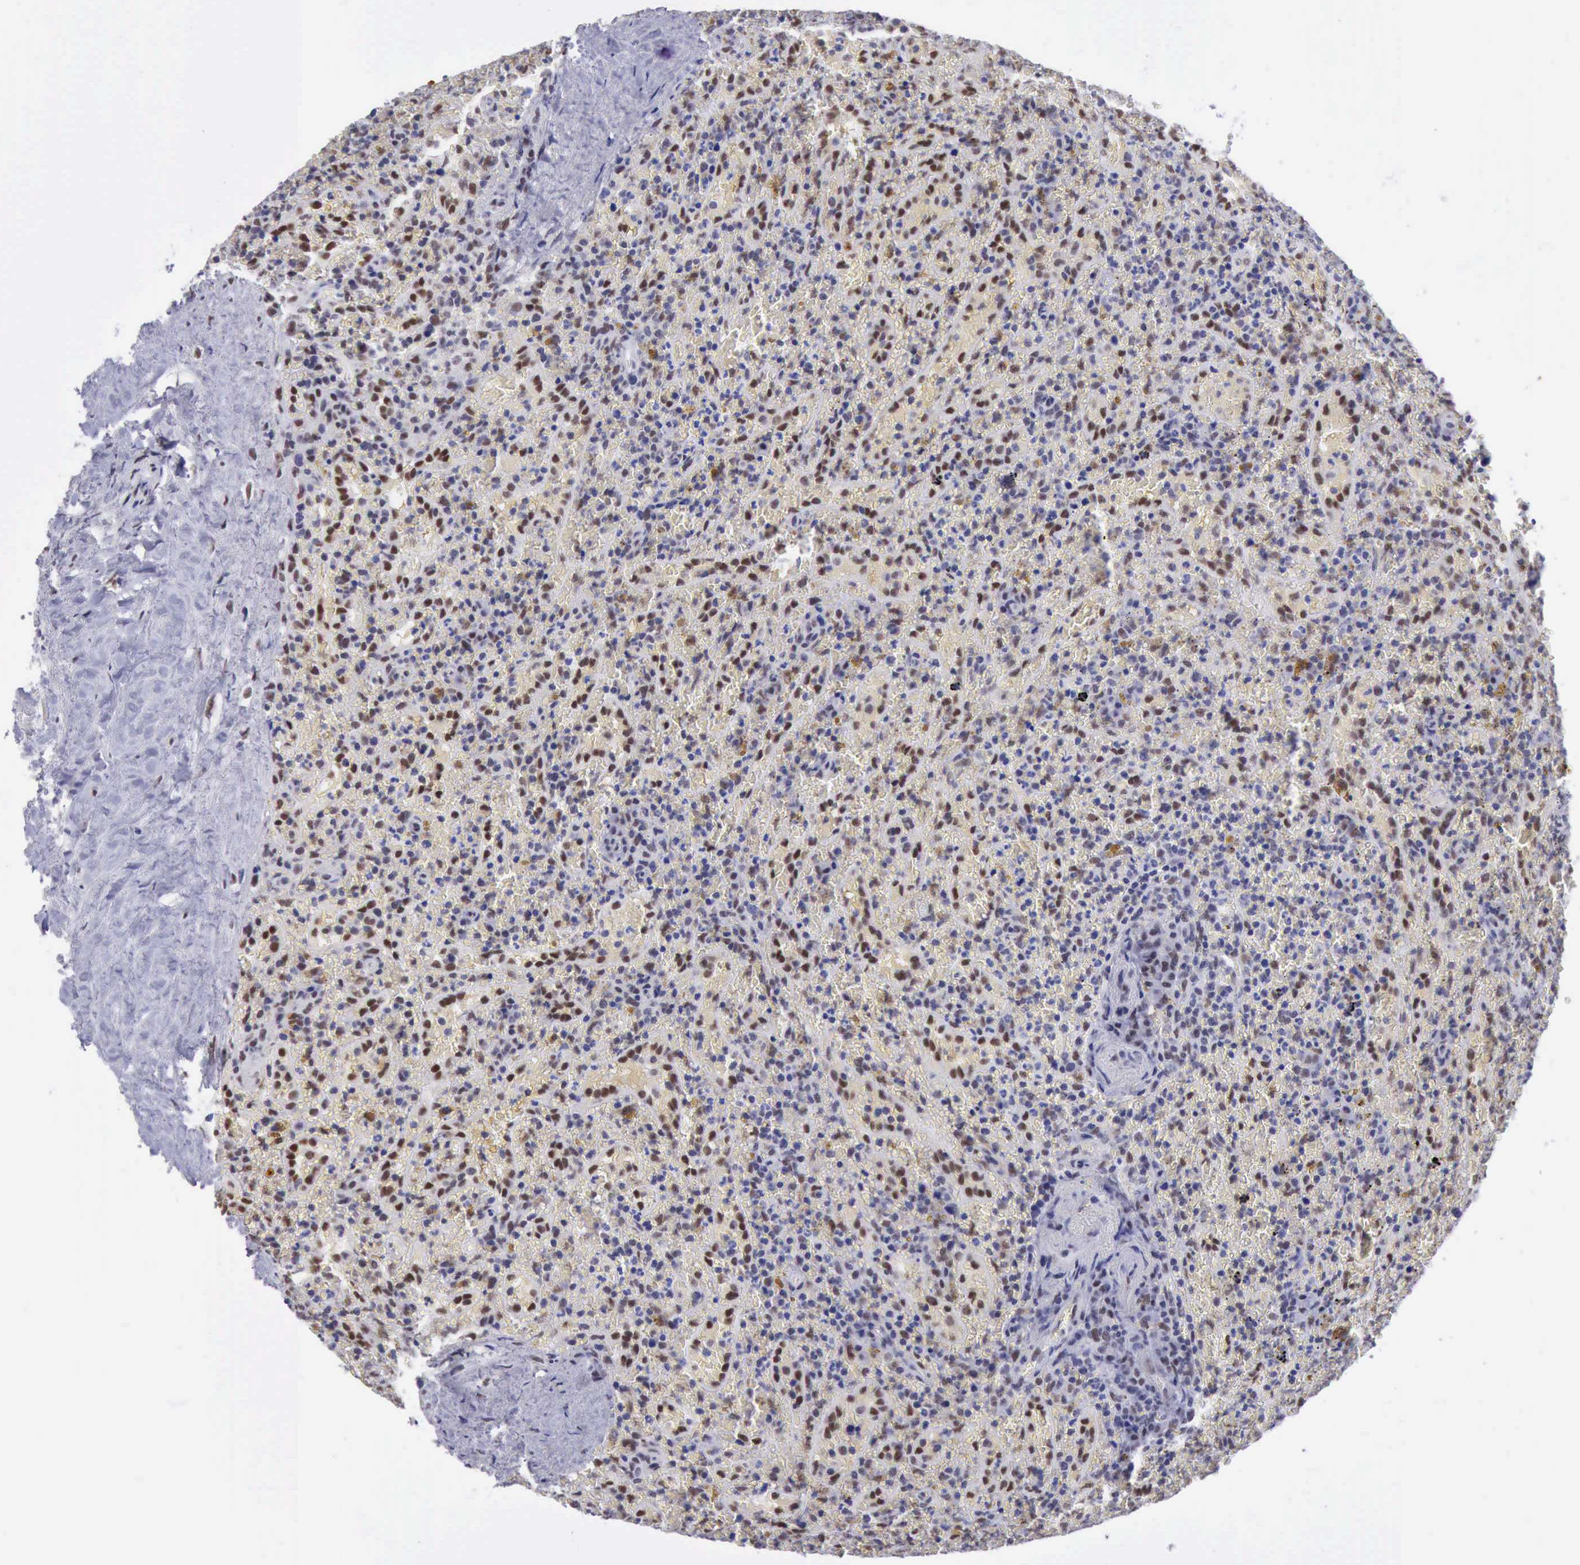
{"staining": {"intensity": "weak", "quantity": "25%-75%", "location": "nuclear"}, "tissue": "lymphoma", "cell_type": "Tumor cells", "image_type": "cancer", "snomed": [{"axis": "morphology", "description": "Malignant lymphoma, non-Hodgkin's type, High grade"}, {"axis": "topography", "description": "Spleen"}, {"axis": "topography", "description": "Lymph node"}], "caption": "Malignant lymphoma, non-Hodgkin's type (high-grade) was stained to show a protein in brown. There is low levels of weak nuclear expression in about 25%-75% of tumor cells.", "gene": "ERCC4", "patient": {"sex": "female", "age": 70}}